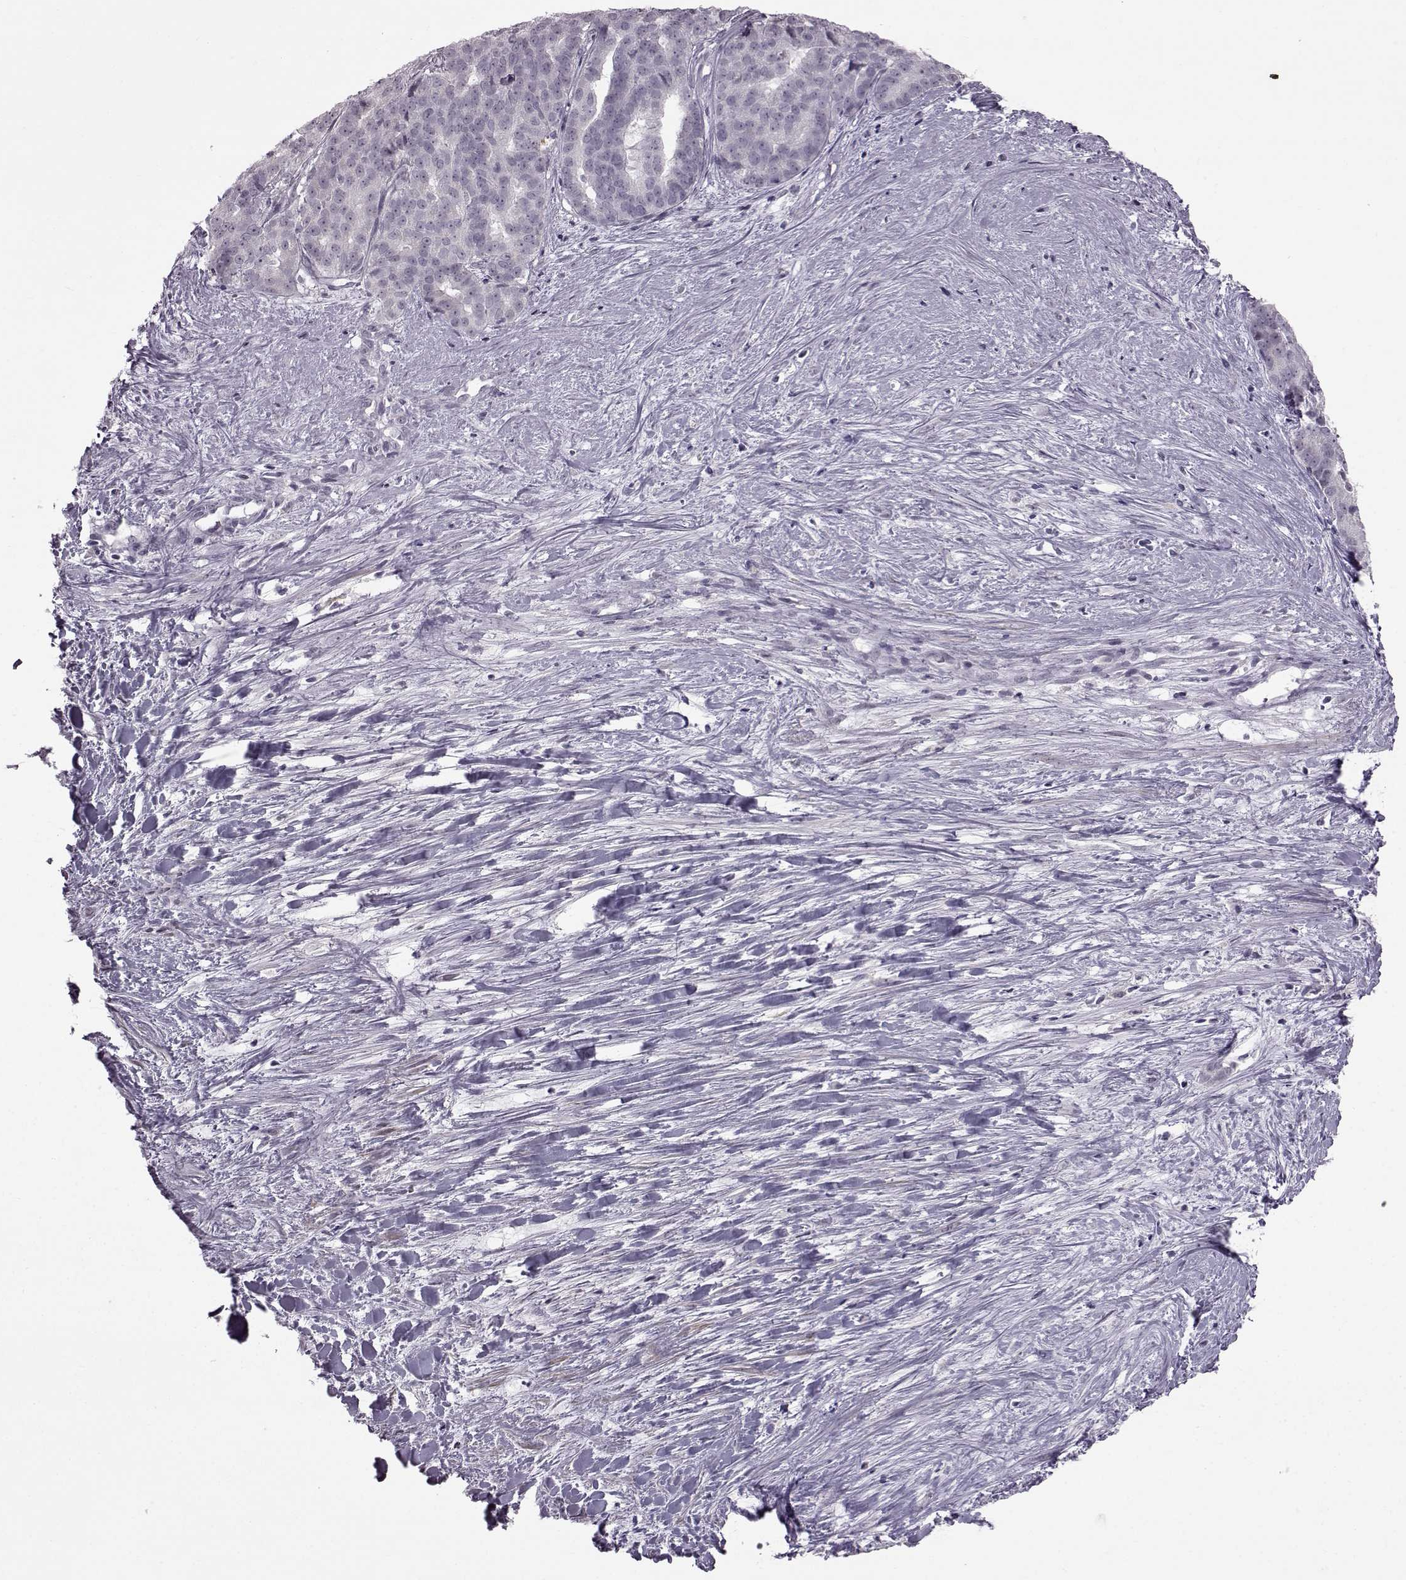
{"staining": {"intensity": "negative", "quantity": "none", "location": "none"}, "tissue": "liver cancer", "cell_type": "Tumor cells", "image_type": "cancer", "snomed": [{"axis": "morphology", "description": "Cholangiocarcinoma"}, {"axis": "topography", "description": "Liver"}], "caption": "The immunohistochemistry (IHC) histopathology image has no significant positivity in tumor cells of liver cancer tissue.", "gene": "SLC28A2", "patient": {"sex": "female", "age": 47}}